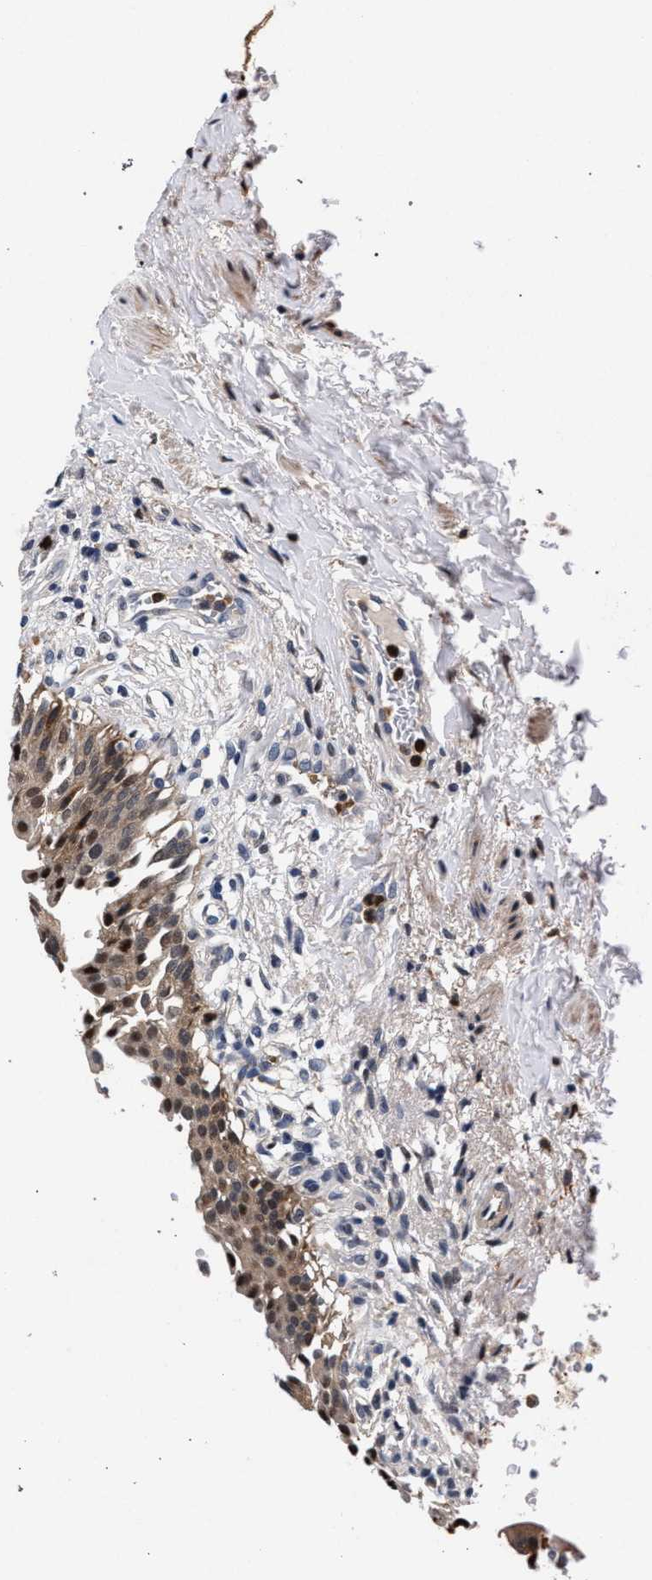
{"staining": {"intensity": "strong", "quantity": ">75%", "location": "cytoplasmic/membranous"}, "tissue": "urinary bladder", "cell_type": "Urothelial cells", "image_type": "normal", "snomed": [{"axis": "morphology", "description": "Normal tissue, NOS"}, {"axis": "topography", "description": "Urinary bladder"}], "caption": "This histopathology image shows IHC staining of benign urinary bladder, with high strong cytoplasmic/membranous expression in approximately >75% of urothelial cells.", "gene": "ZNF462", "patient": {"sex": "female", "age": 60}}